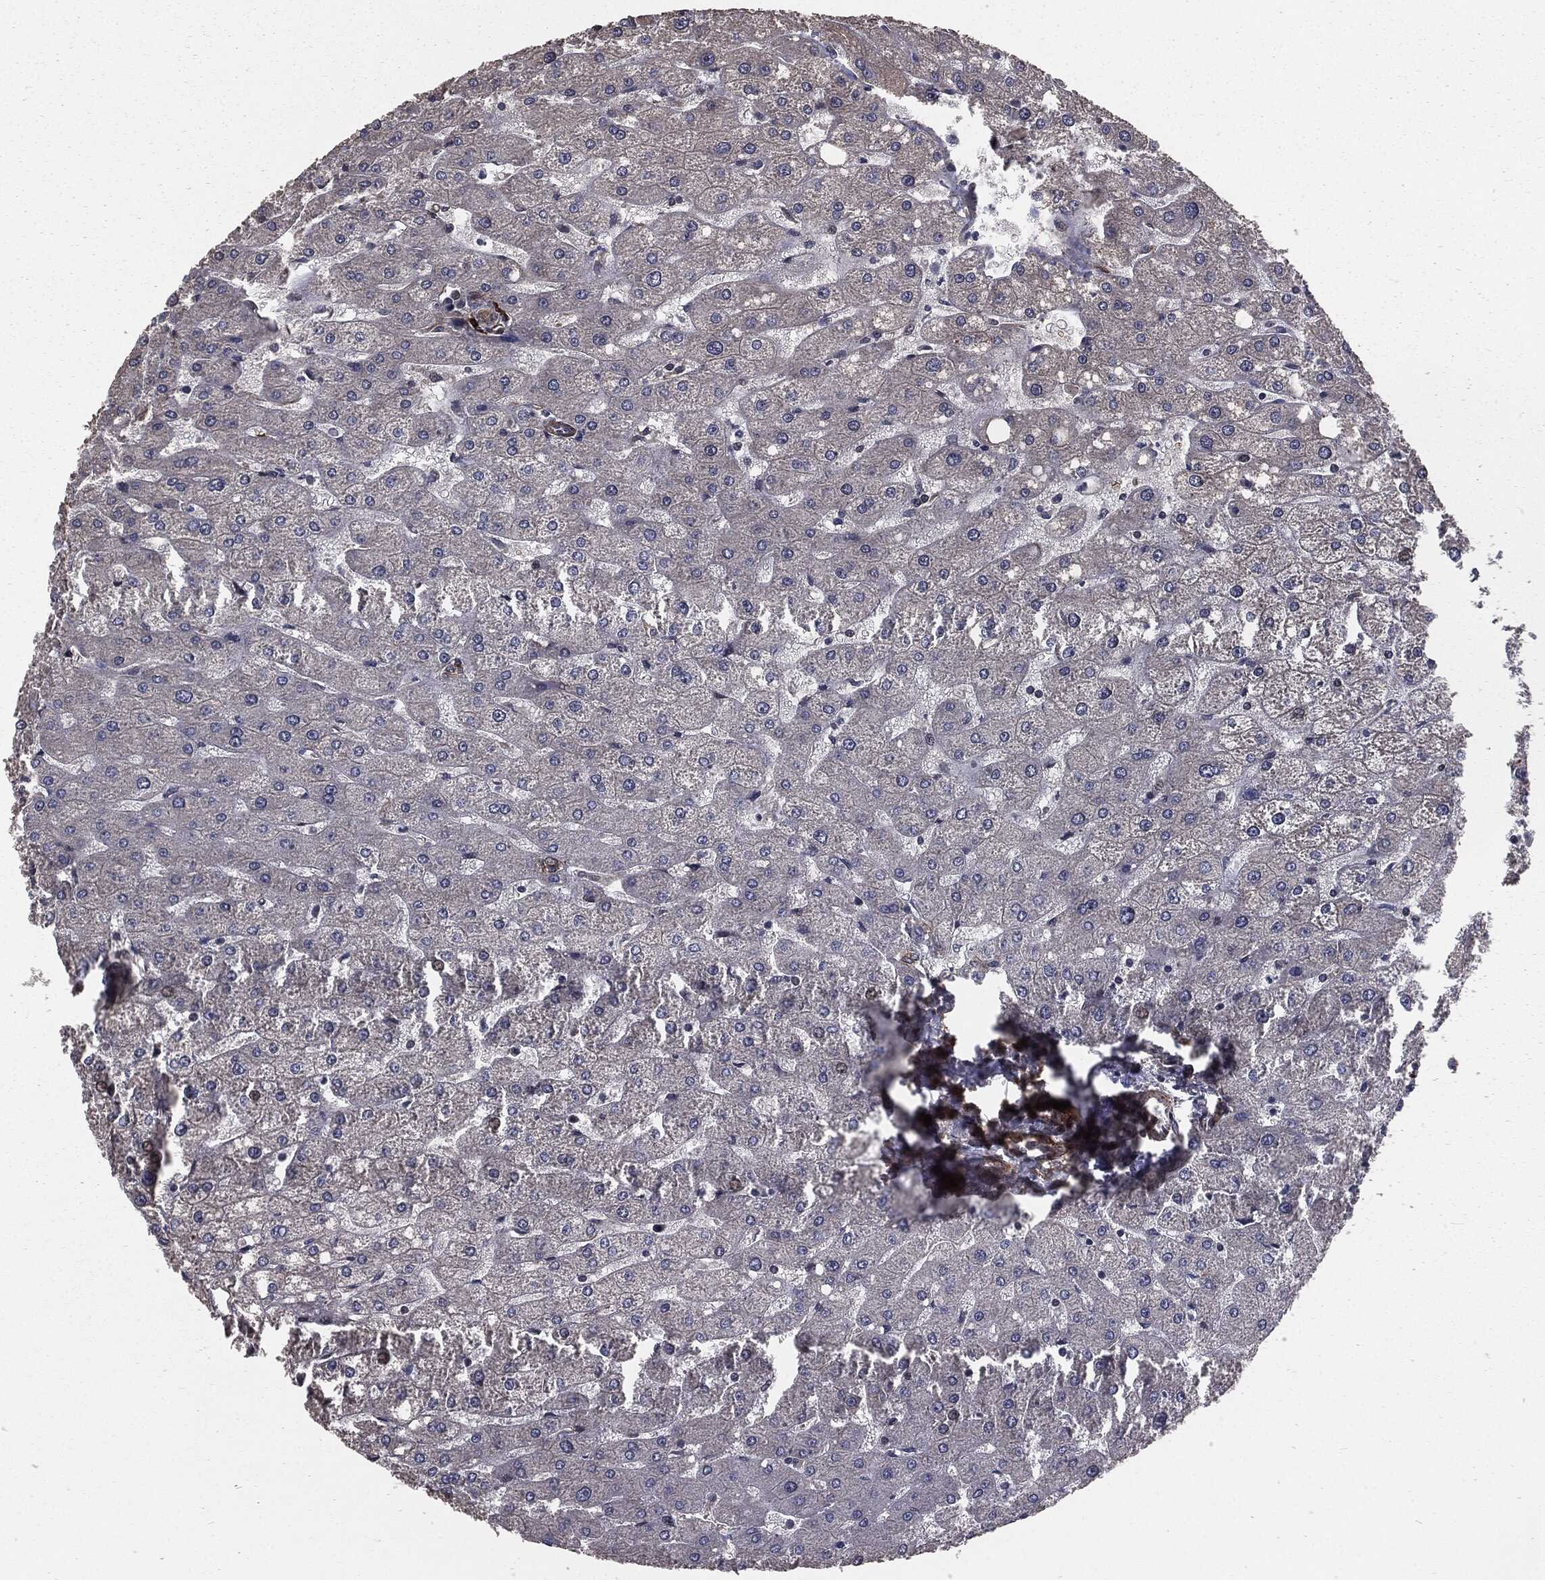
{"staining": {"intensity": "moderate", "quantity": ">75%", "location": "cytoplasmic/membranous"}, "tissue": "liver", "cell_type": "Cholangiocytes", "image_type": "normal", "snomed": [{"axis": "morphology", "description": "Normal tissue, NOS"}, {"axis": "topography", "description": "Liver"}], "caption": "Liver stained with immunohistochemistry exhibits moderate cytoplasmic/membranous staining in about >75% of cholangiocytes. (Brightfield microscopy of DAB IHC at high magnification).", "gene": "PTPA", "patient": {"sex": "male", "age": 67}}